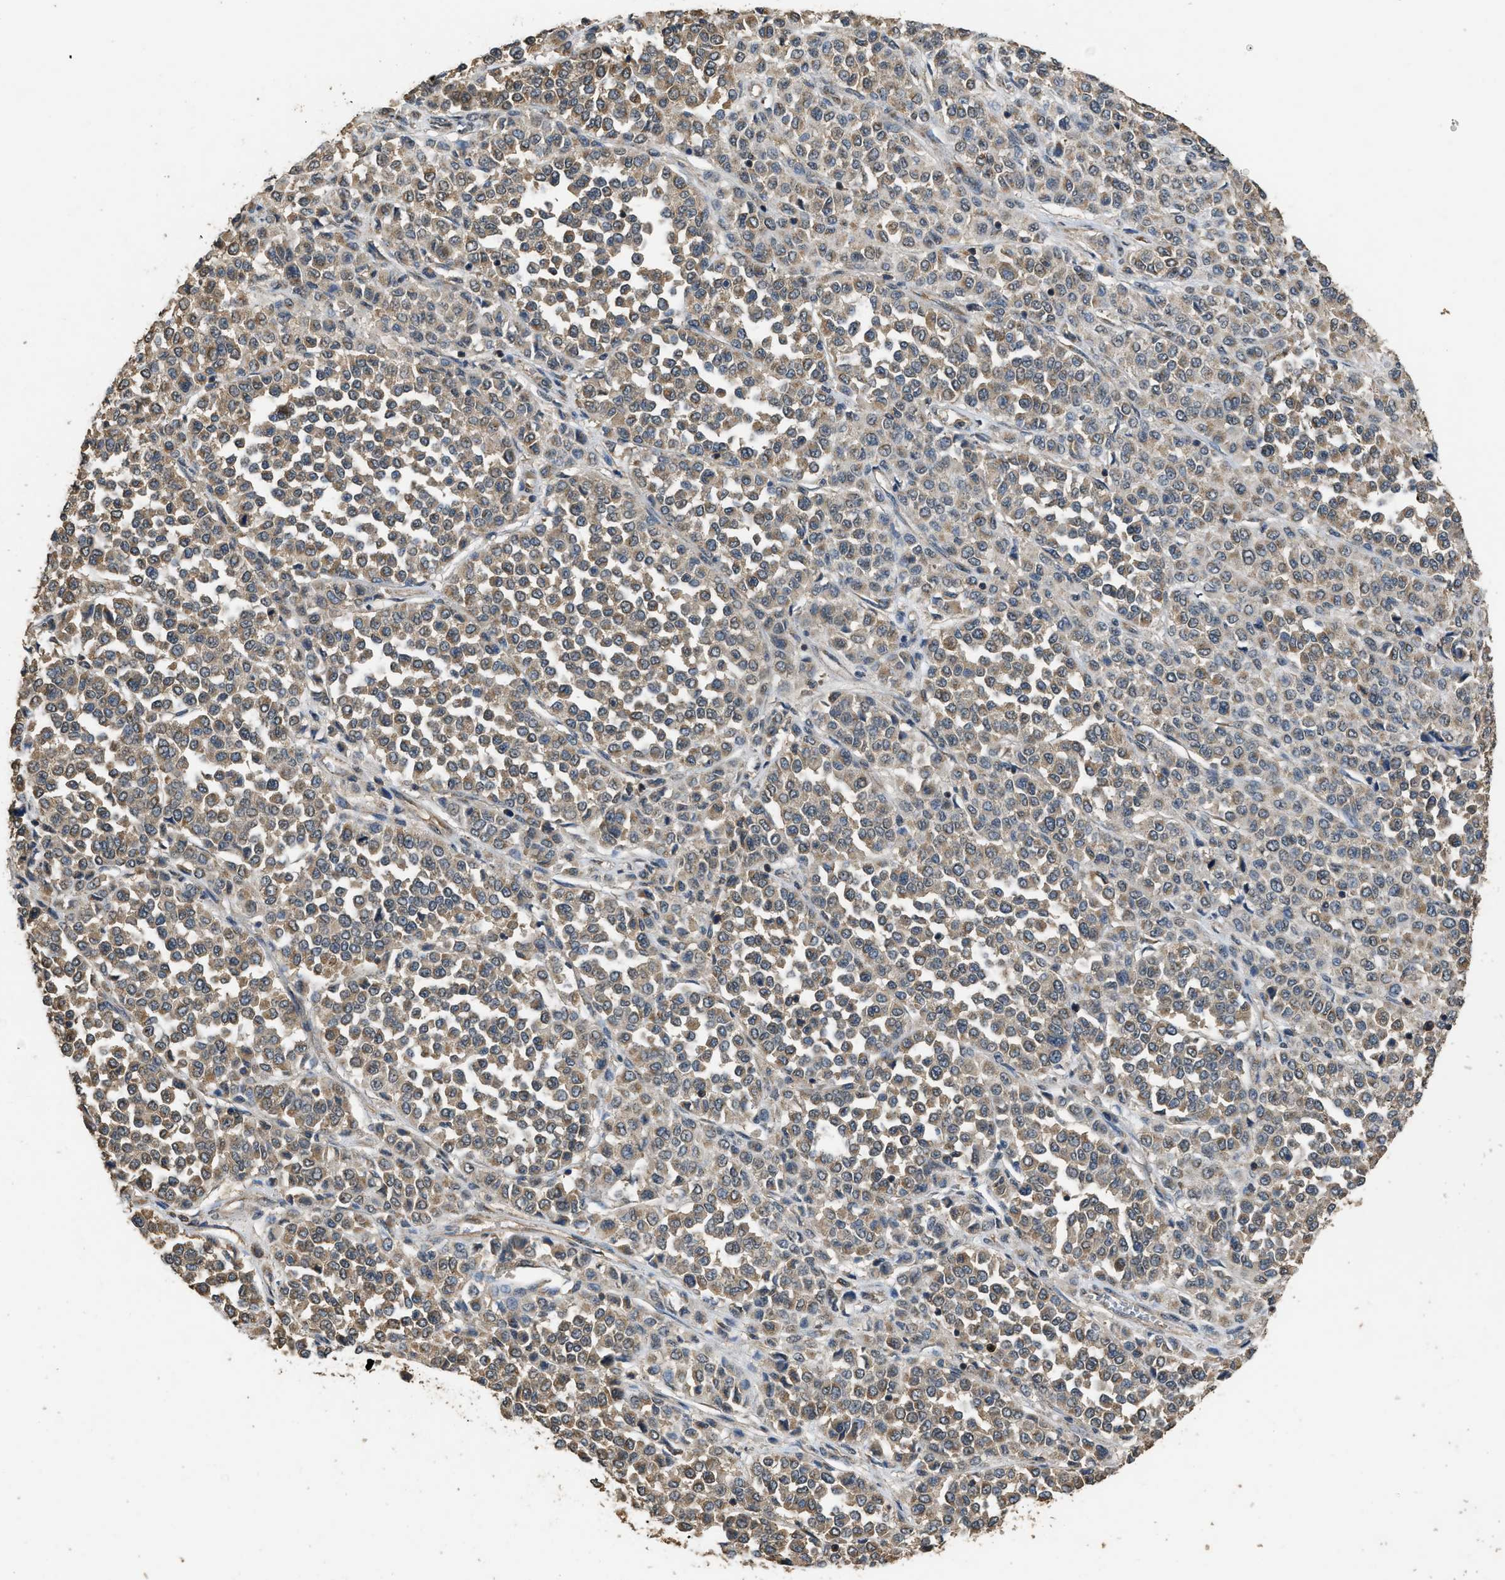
{"staining": {"intensity": "weak", "quantity": ">75%", "location": "cytoplasmic/membranous"}, "tissue": "melanoma", "cell_type": "Tumor cells", "image_type": "cancer", "snomed": [{"axis": "morphology", "description": "Malignant melanoma, Metastatic site"}, {"axis": "topography", "description": "Pancreas"}], "caption": "Weak cytoplasmic/membranous protein staining is identified in approximately >75% of tumor cells in malignant melanoma (metastatic site).", "gene": "DENND6B", "patient": {"sex": "female", "age": 30}}